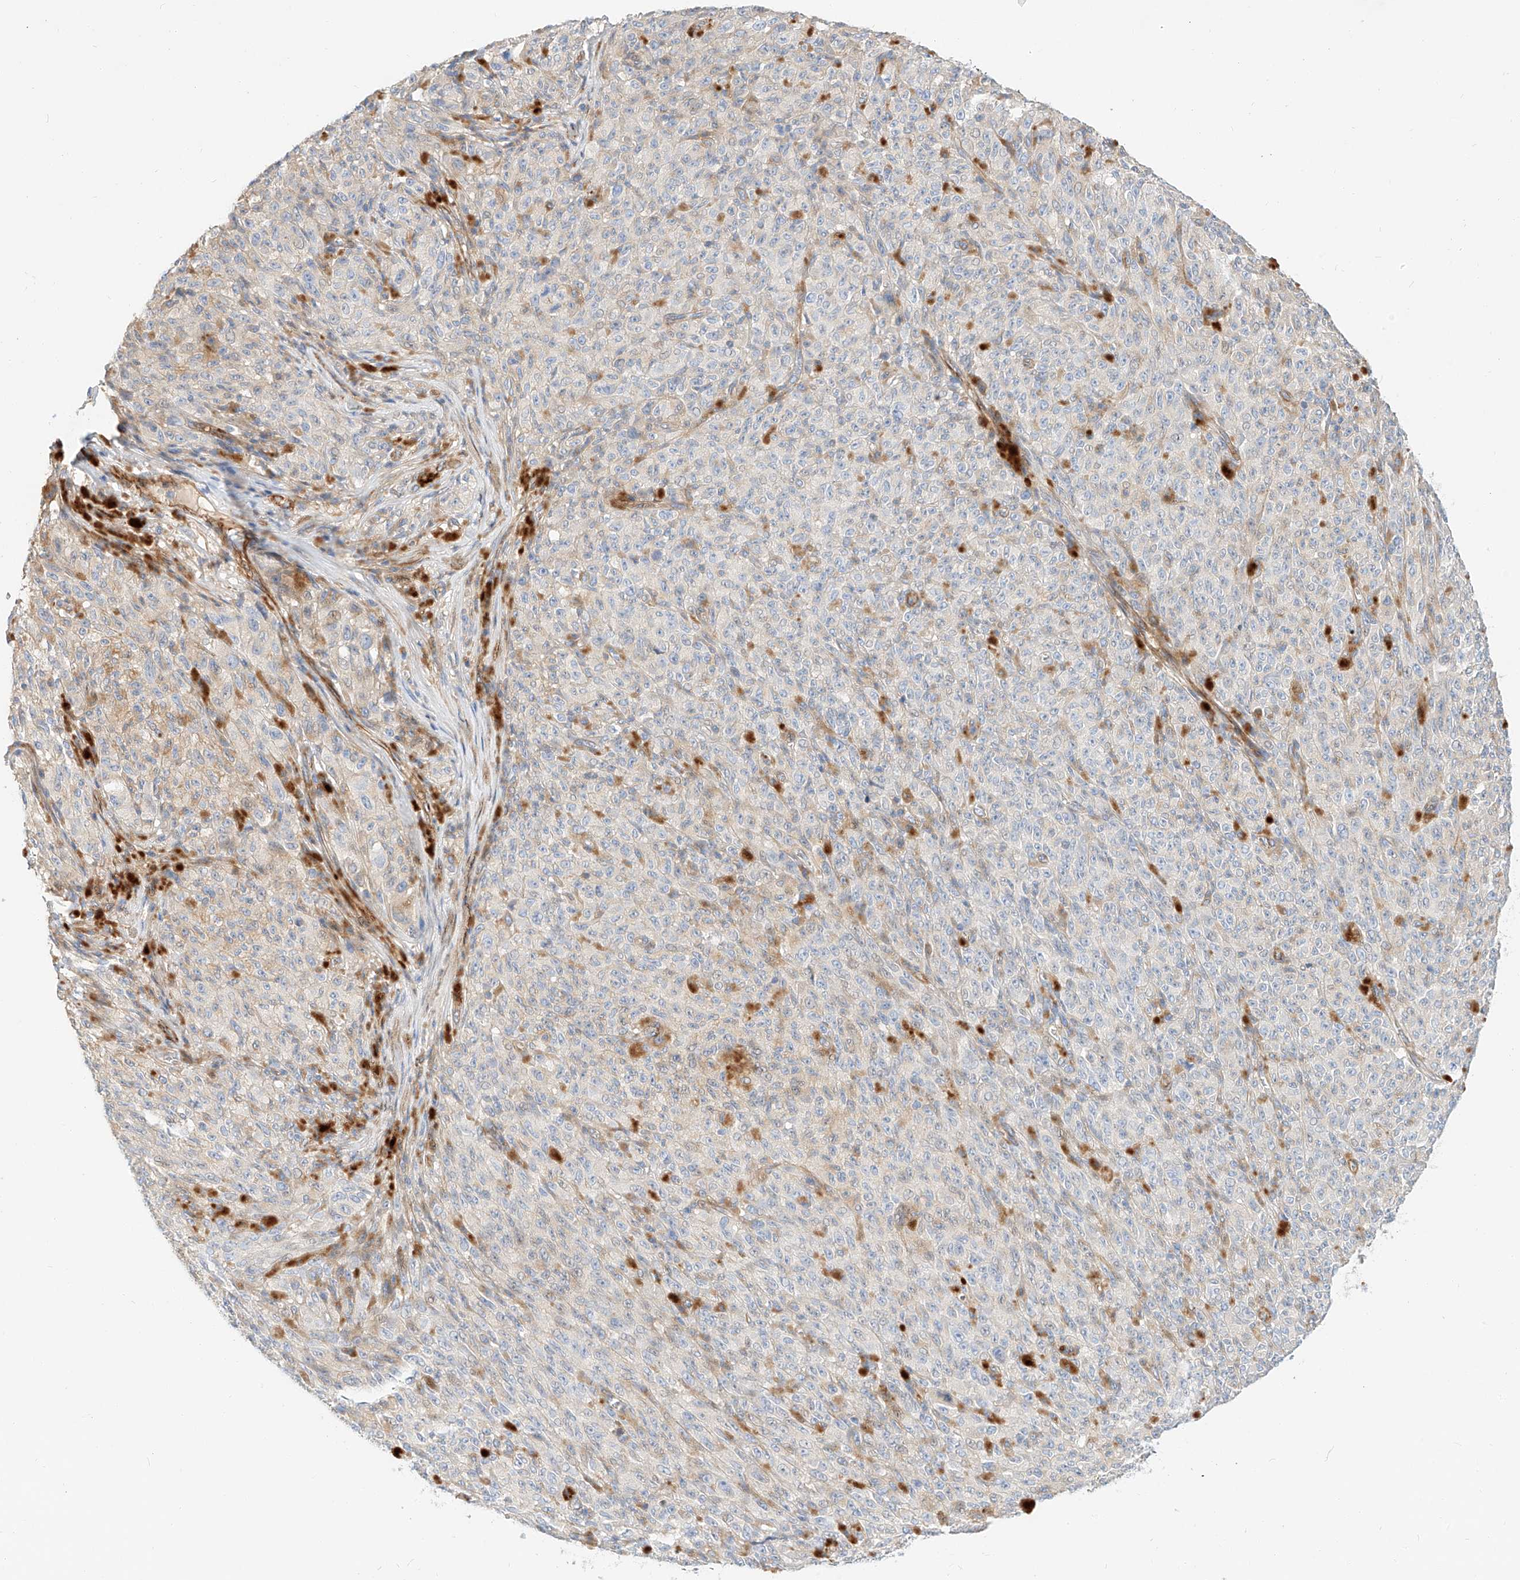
{"staining": {"intensity": "negative", "quantity": "none", "location": "none"}, "tissue": "melanoma", "cell_type": "Tumor cells", "image_type": "cancer", "snomed": [{"axis": "morphology", "description": "Malignant melanoma, NOS"}, {"axis": "topography", "description": "Skin"}], "caption": "The histopathology image exhibits no staining of tumor cells in malignant melanoma. Nuclei are stained in blue.", "gene": "KCNH5", "patient": {"sex": "female", "age": 82}}